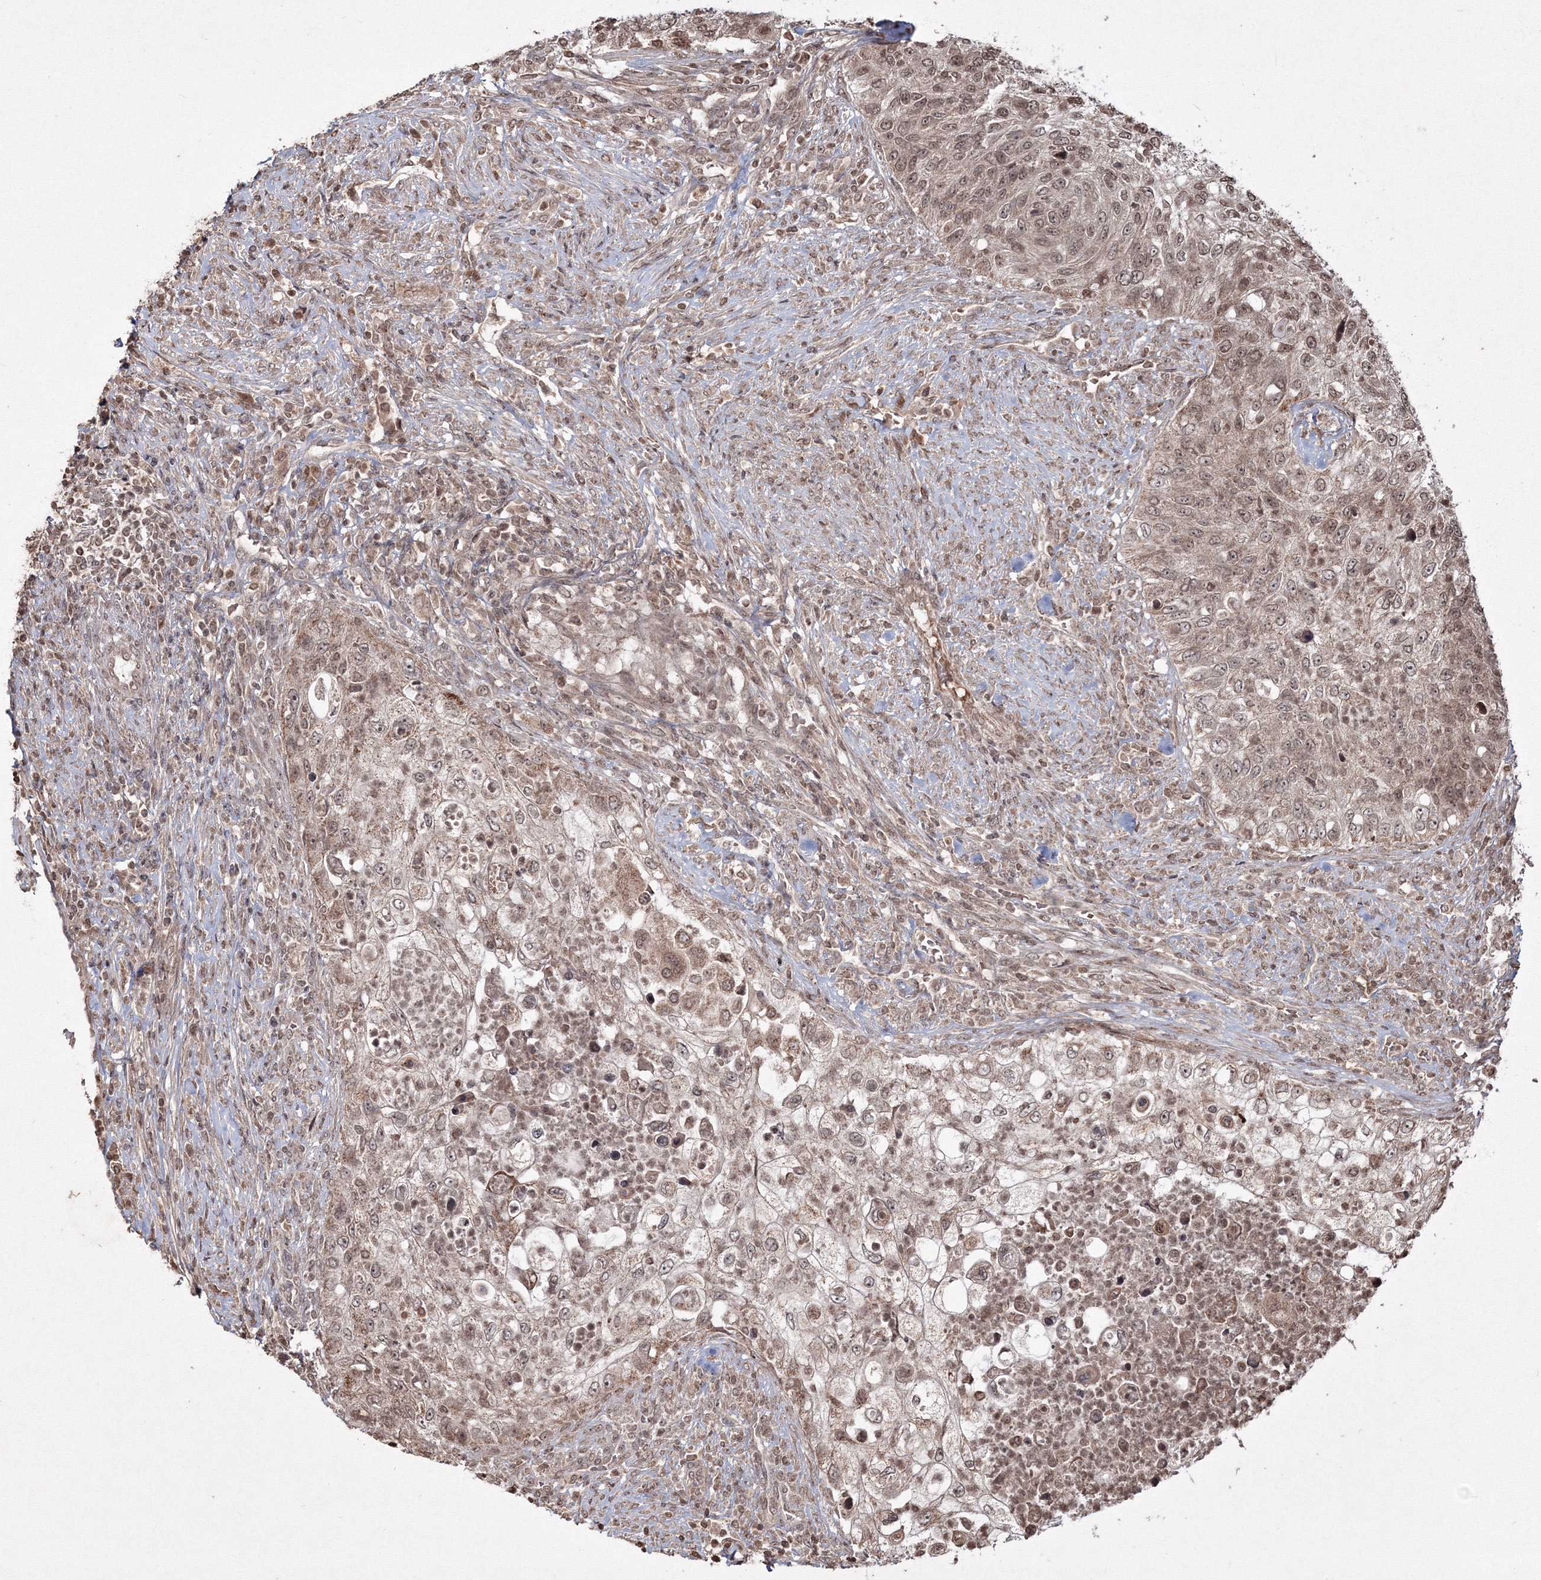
{"staining": {"intensity": "moderate", "quantity": ">75%", "location": "cytoplasmic/membranous,nuclear"}, "tissue": "urothelial cancer", "cell_type": "Tumor cells", "image_type": "cancer", "snomed": [{"axis": "morphology", "description": "Urothelial carcinoma, High grade"}, {"axis": "topography", "description": "Urinary bladder"}], "caption": "Urothelial cancer stained for a protein shows moderate cytoplasmic/membranous and nuclear positivity in tumor cells.", "gene": "PEX13", "patient": {"sex": "female", "age": 60}}